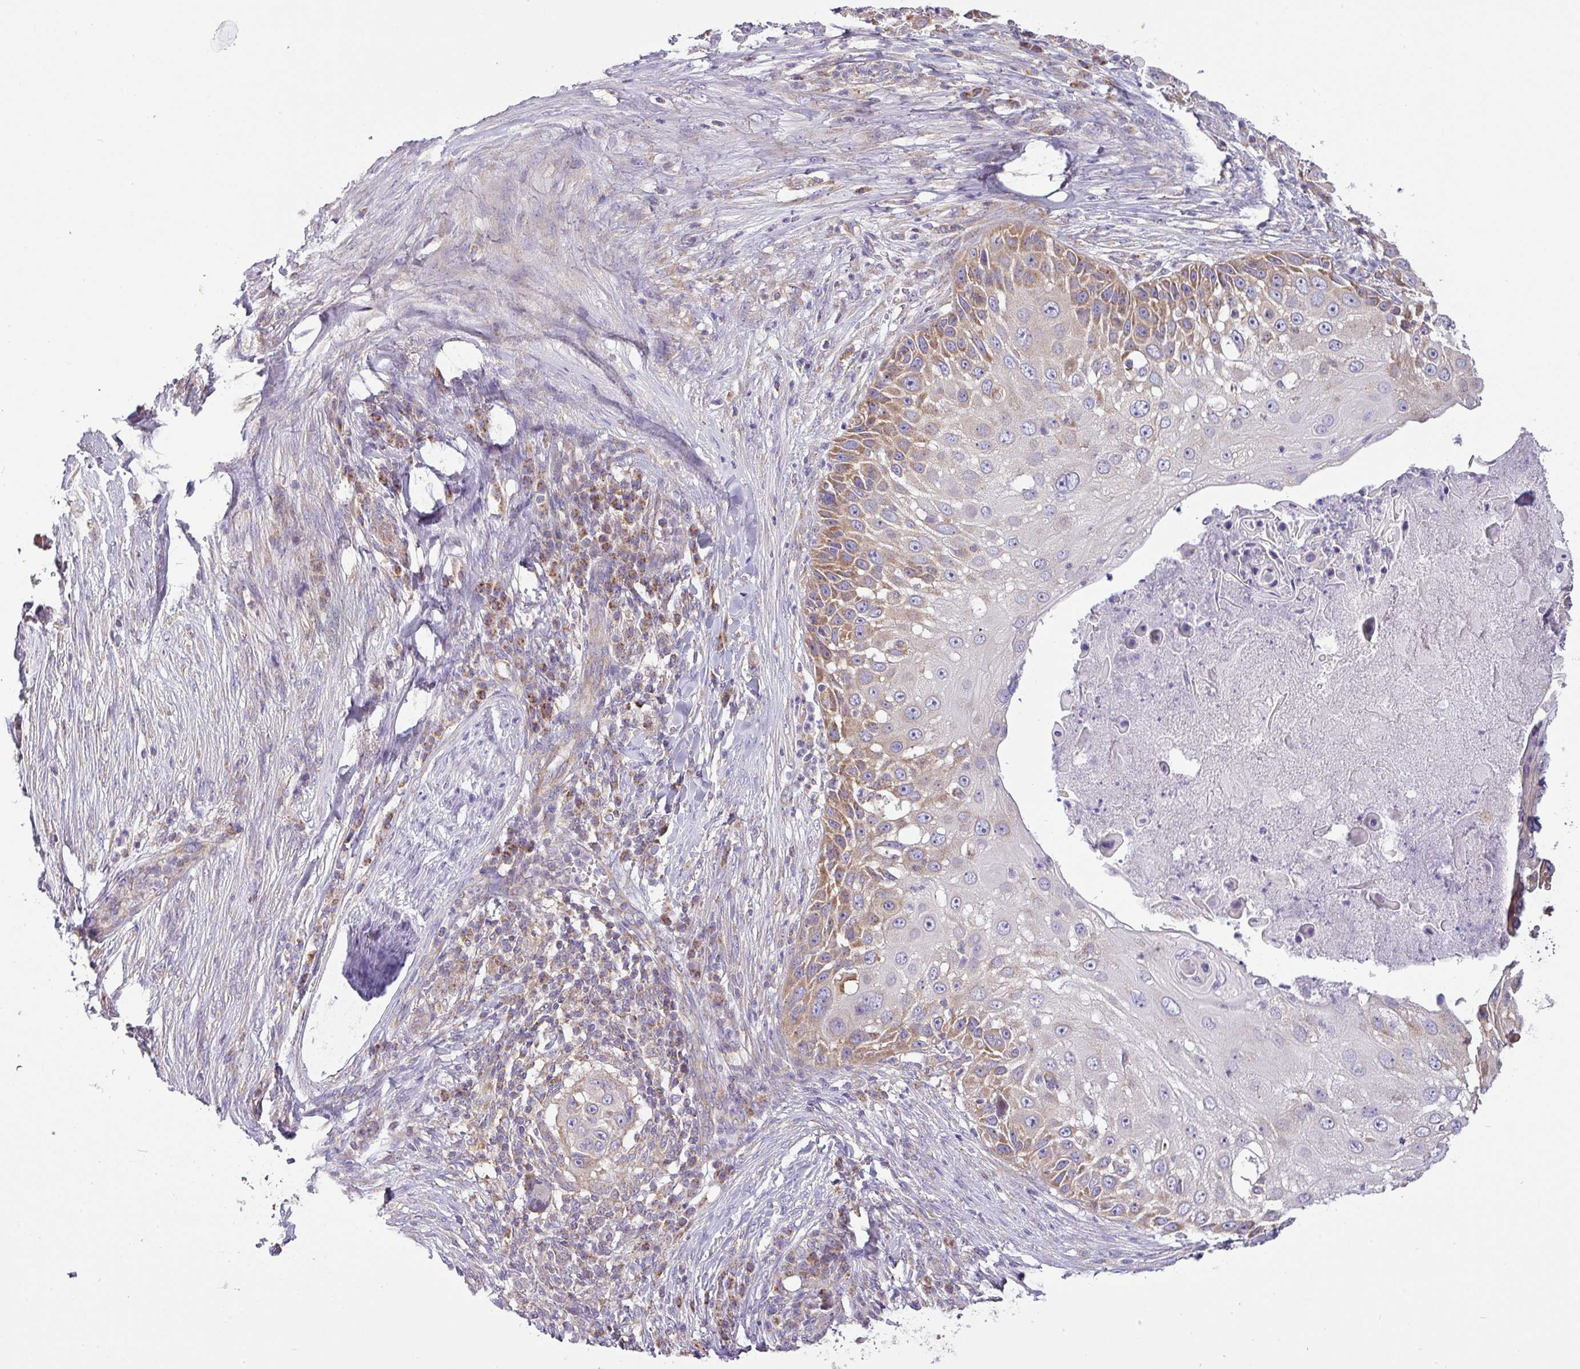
{"staining": {"intensity": "moderate", "quantity": "25%-75%", "location": "cytoplasmic/membranous"}, "tissue": "skin cancer", "cell_type": "Tumor cells", "image_type": "cancer", "snomed": [{"axis": "morphology", "description": "Squamous cell carcinoma, NOS"}, {"axis": "topography", "description": "Skin"}], "caption": "Immunohistochemical staining of human skin cancer (squamous cell carcinoma) exhibits medium levels of moderate cytoplasmic/membranous protein positivity in about 25%-75% of tumor cells. (DAB (3,3'-diaminobenzidine) IHC with brightfield microscopy, high magnification).", "gene": "ZNF211", "patient": {"sex": "female", "age": 44}}